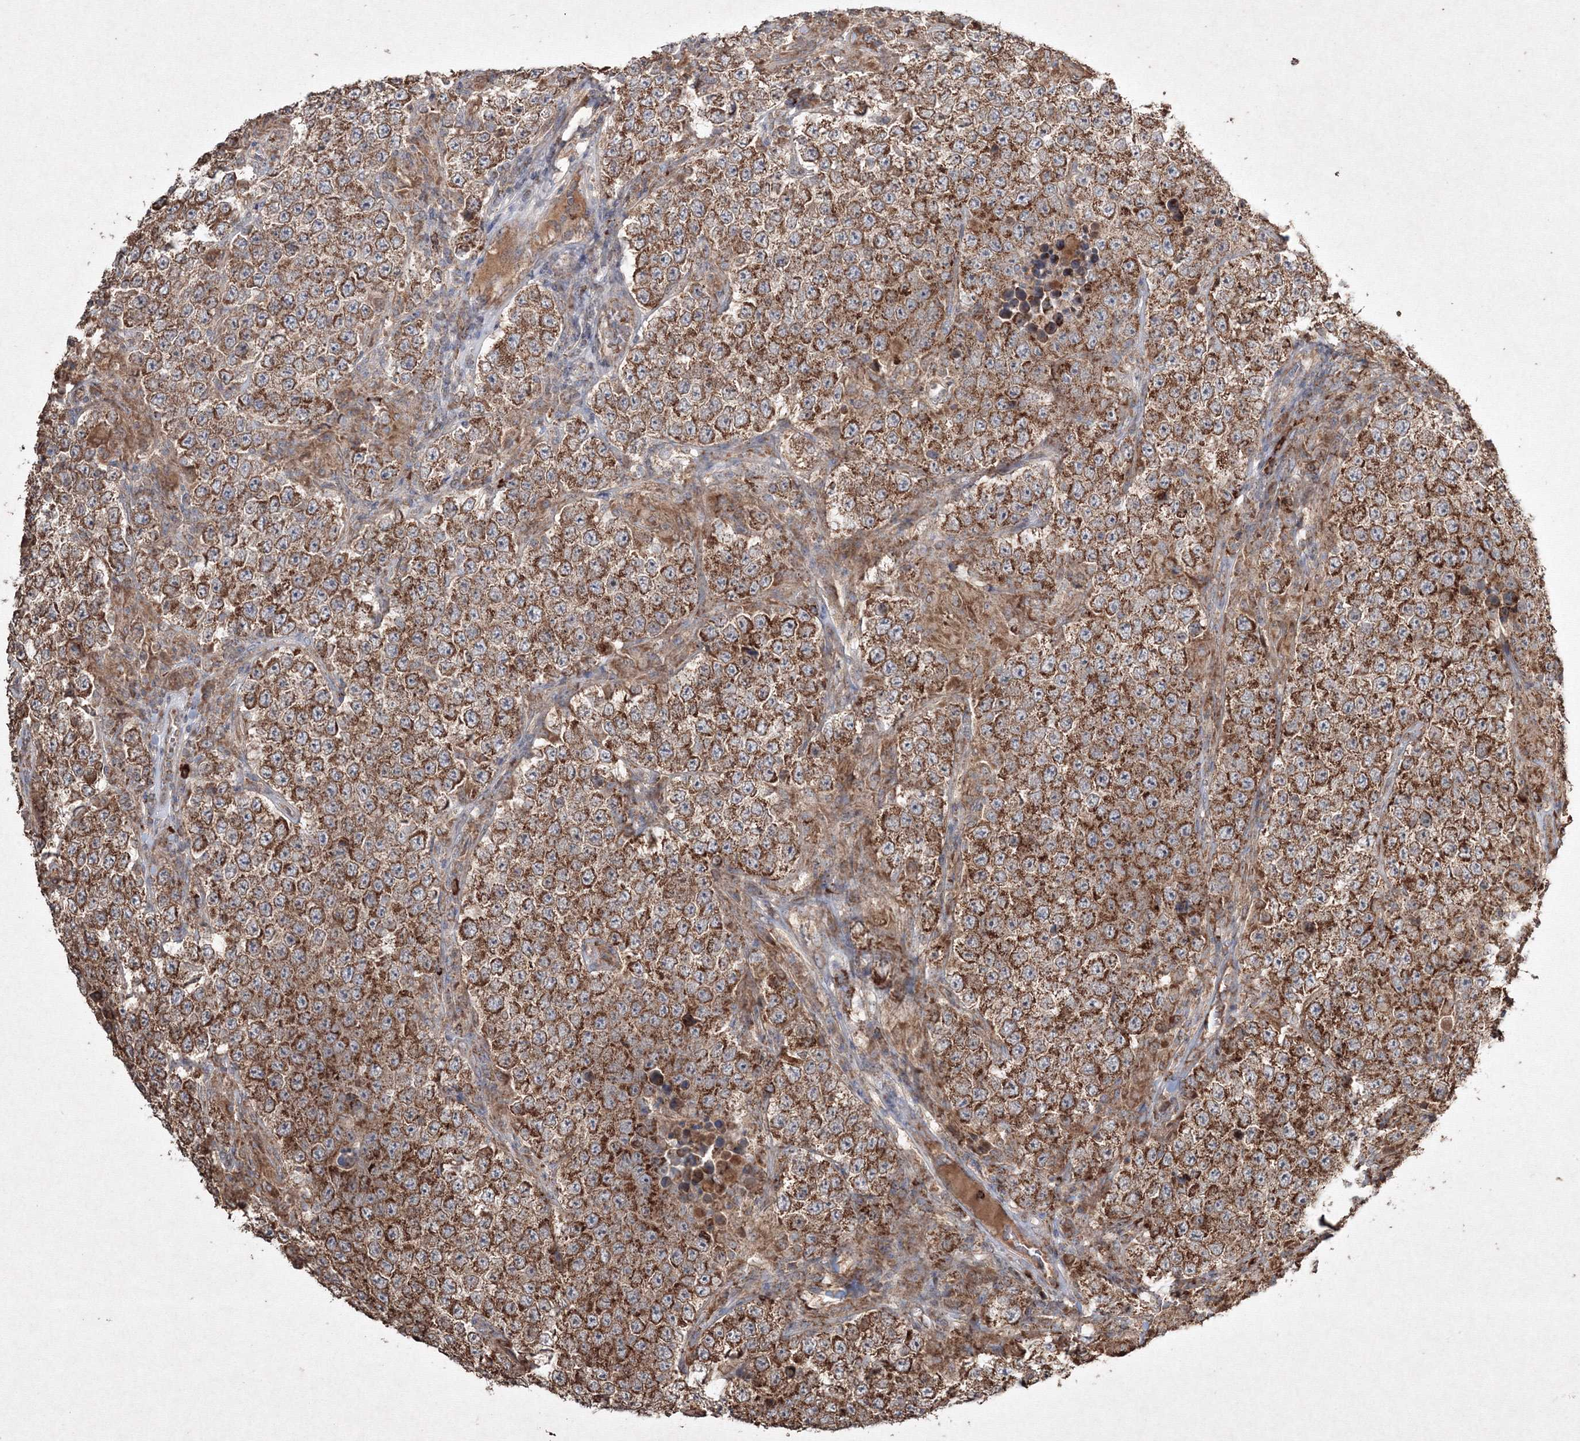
{"staining": {"intensity": "moderate", "quantity": ">75%", "location": "cytoplasmic/membranous"}, "tissue": "testis cancer", "cell_type": "Tumor cells", "image_type": "cancer", "snomed": [{"axis": "morphology", "description": "Normal tissue, NOS"}, {"axis": "morphology", "description": "Urothelial carcinoma, High grade"}, {"axis": "morphology", "description": "Seminoma, NOS"}, {"axis": "morphology", "description": "Carcinoma, Embryonal, NOS"}, {"axis": "topography", "description": "Urinary bladder"}, {"axis": "topography", "description": "Testis"}], "caption": "Protein expression analysis of human testis cancer reveals moderate cytoplasmic/membranous positivity in approximately >75% of tumor cells.", "gene": "GRSF1", "patient": {"sex": "male", "age": 41}}